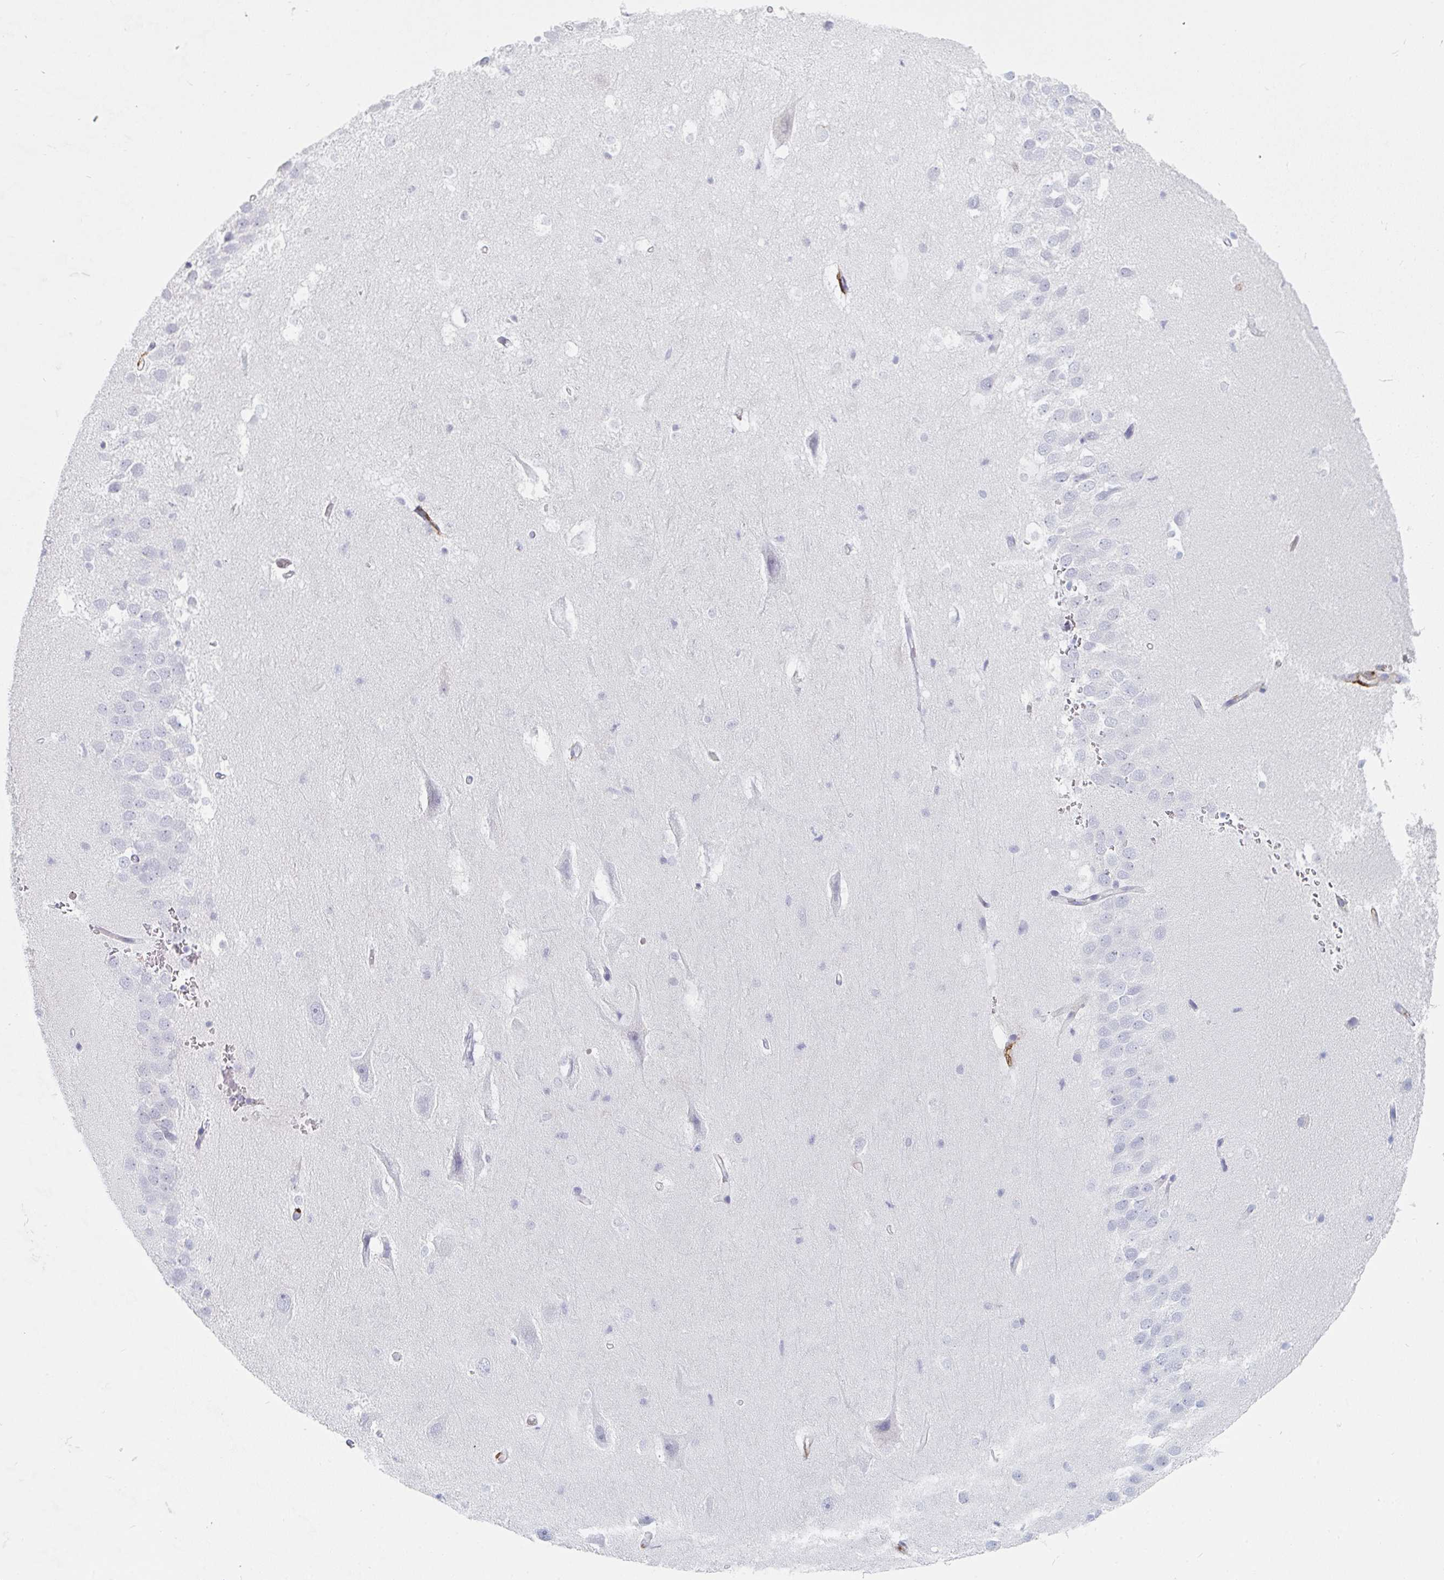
{"staining": {"intensity": "negative", "quantity": "none", "location": "none"}, "tissue": "hippocampus", "cell_type": "Glial cells", "image_type": "normal", "snomed": [{"axis": "morphology", "description": "Normal tissue, NOS"}, {"axis": "topography", "description": "Hippocampus"}], "caption": "A high-resolution micrograph shows immunohistochemistry staining of normal hippocampus, which displays no significant positivity in glial cells. The staining was performed using DAB to visualize the protein expression in brown, while the nuclei were stained in blue with hematoxylin (Magnification: 20x).", "gene": "DAB2", "patient": {"sex": "male", "age": 26}}